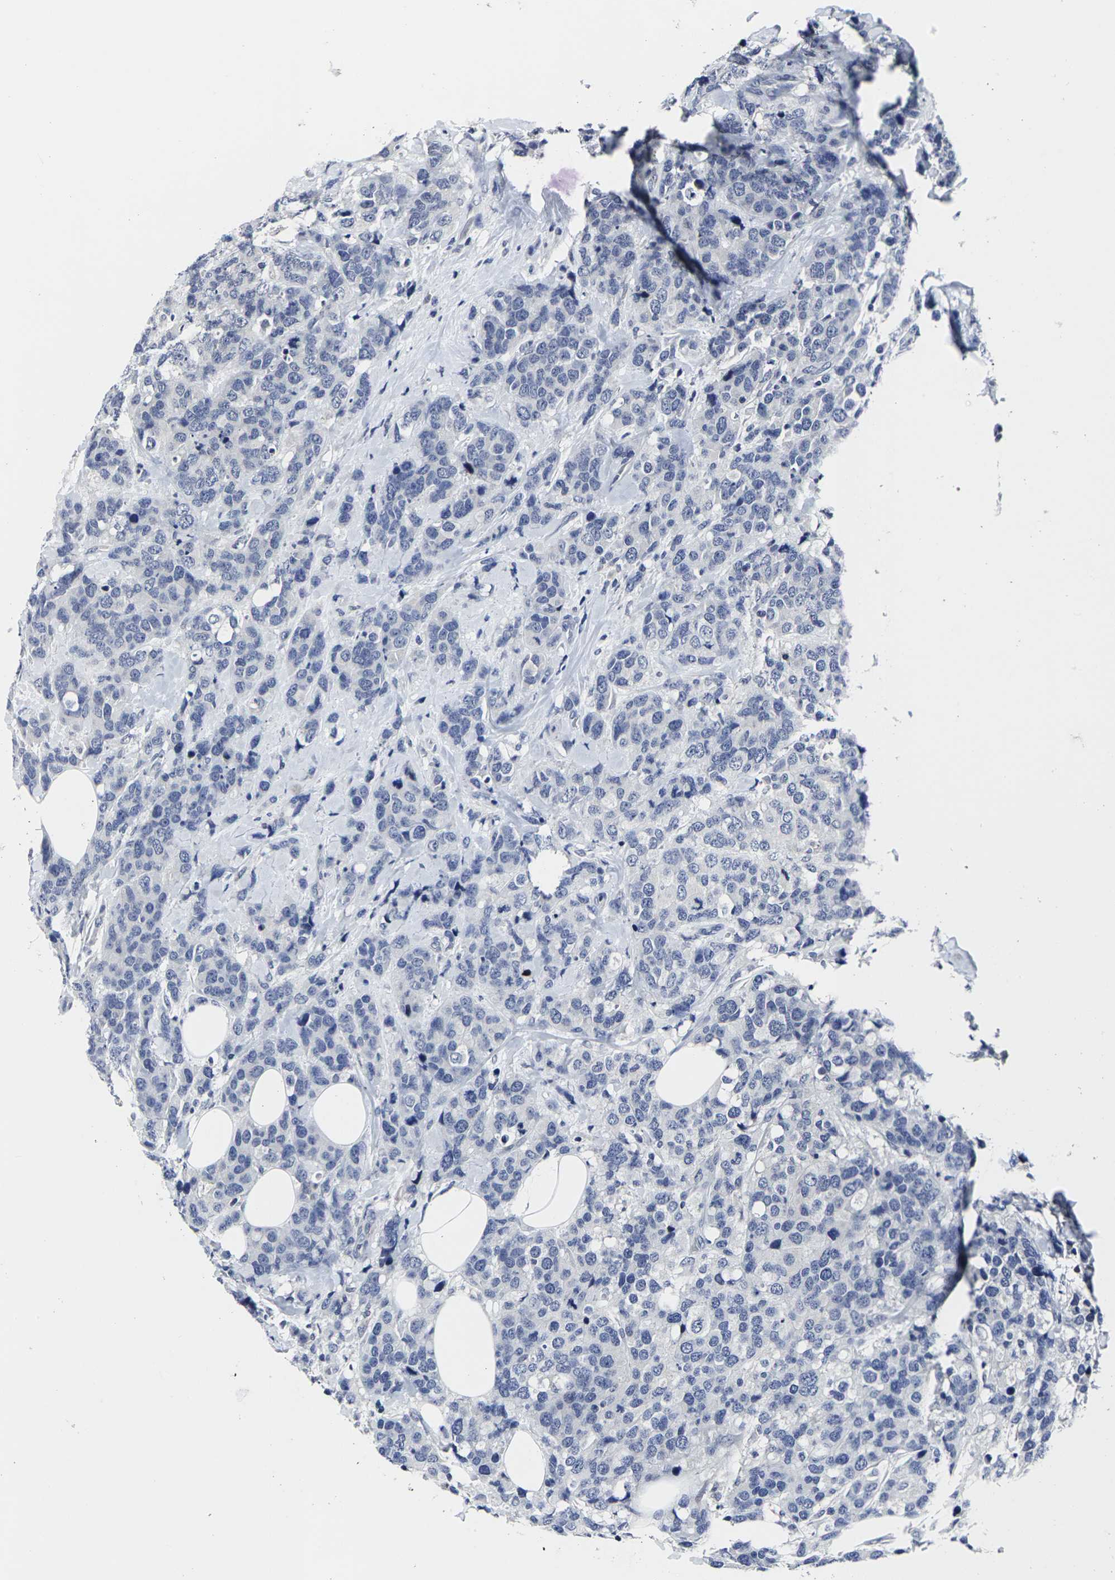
{"staining": {"intensity": "negative", "quantity": "none", "location": "none"}, "tissue": "breast cancer", "cell_type": "Tumor cells", "image_type": "cancer", "snomed": [{"axis": "morphology", "description": "Lobular carcinoma"}, {"axis": "topography", "description": "Breast"}], "caption": "High power microscopy image of an IHC image of breast cancer (lobular carcinoma), revealing no significant positivity in tumor cells.", "gene": "MSANTD4", "patient": {"sex": "female", "age": 59}}